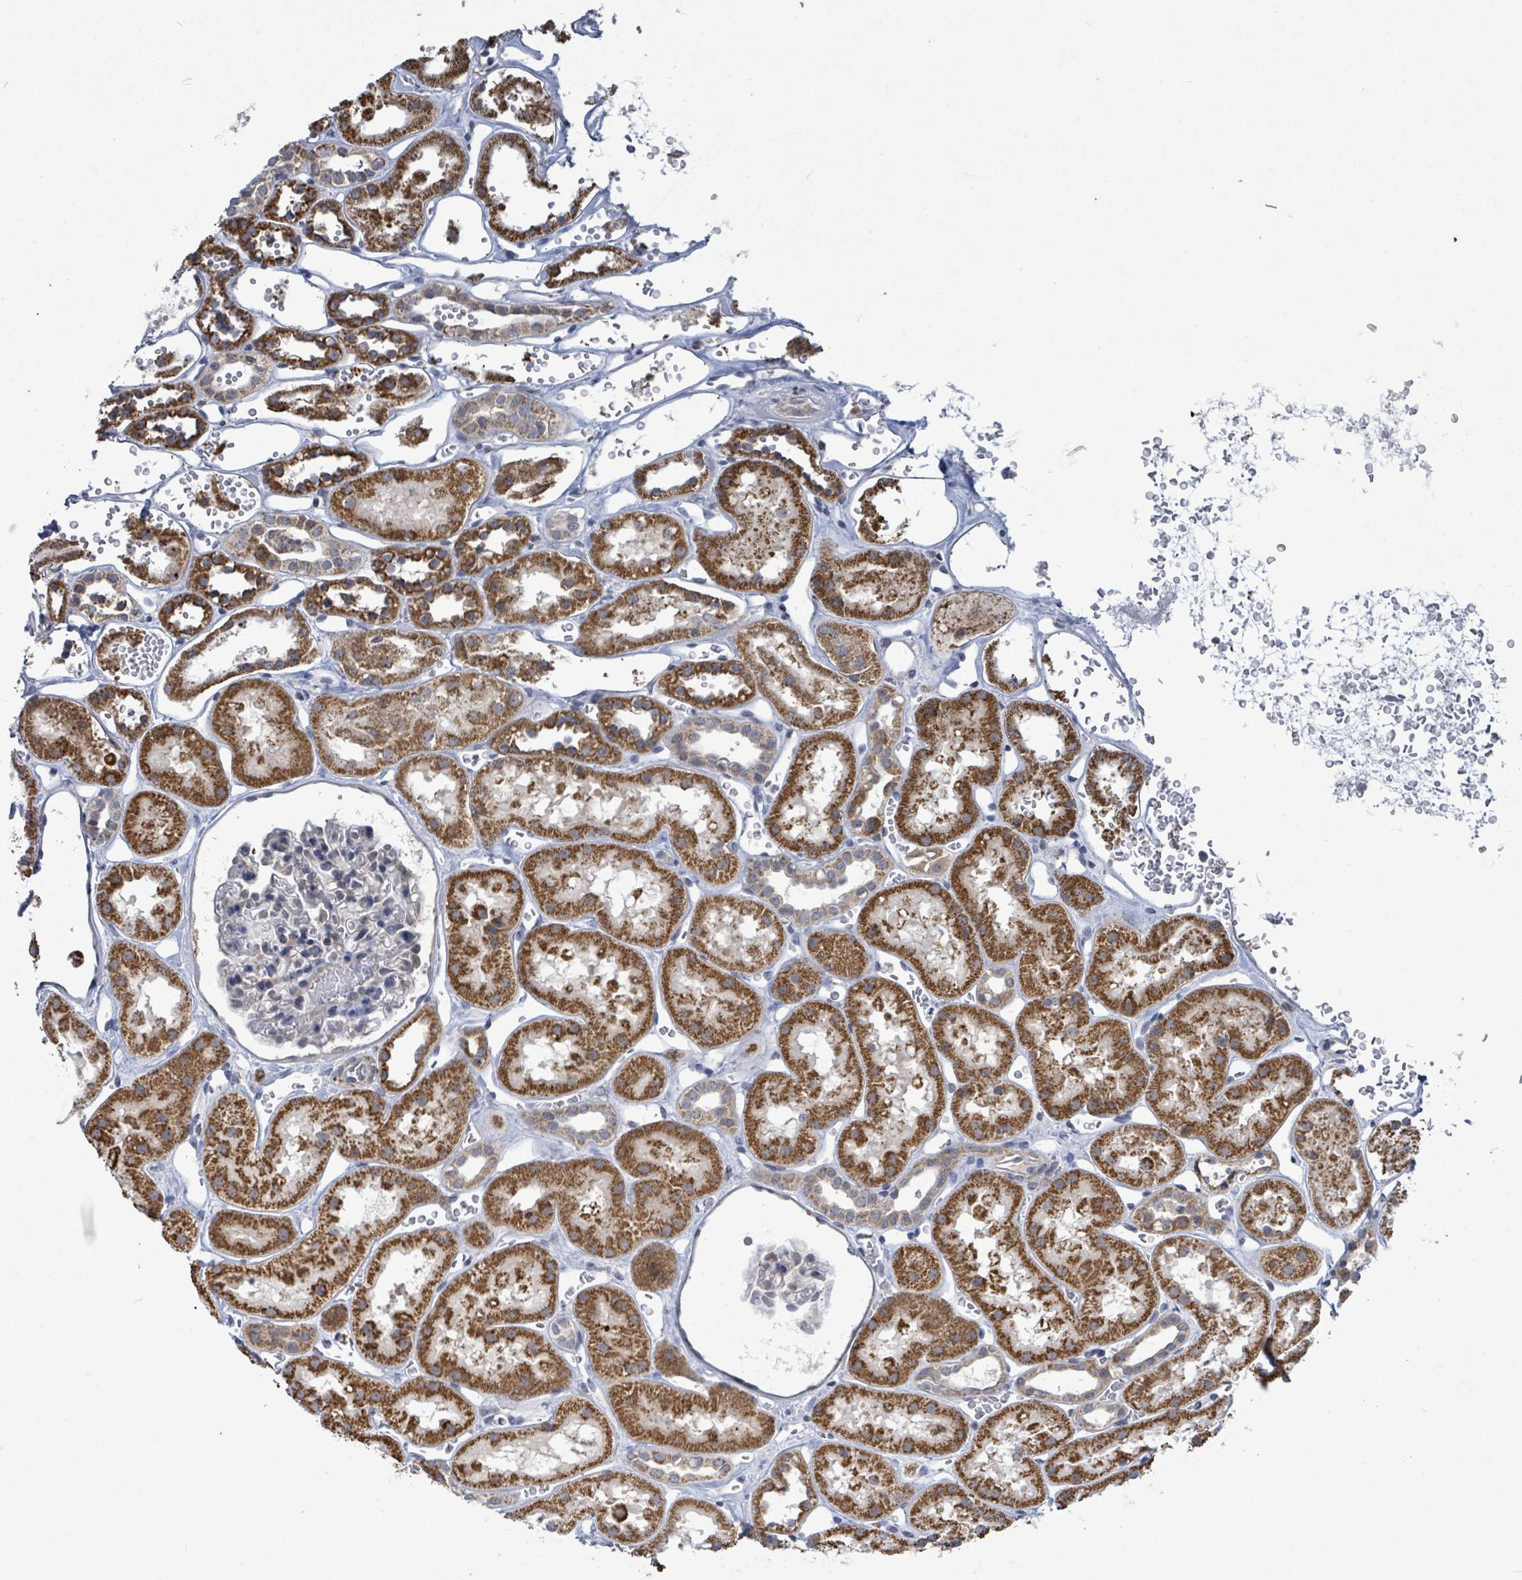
{"staining": {"intensity": "weak", "quantity": "<25%", "location": "cytoplasmic/membranous"}, "tissue": "kidney", "cell_type": "Cells in glomeruli", "image_type": "normal", "snomed": [{"axis": "morphology", "description": "Normal tissue, NOS"}, {"axis": "topography", "description": "Kidney"}], "caption": "Kidney stained for a protein using immunohistochemistry exhibits no positivity cells in glomeruli.", "gene": "COQ10B", "patient": {"sex": "female", "age": 41}}